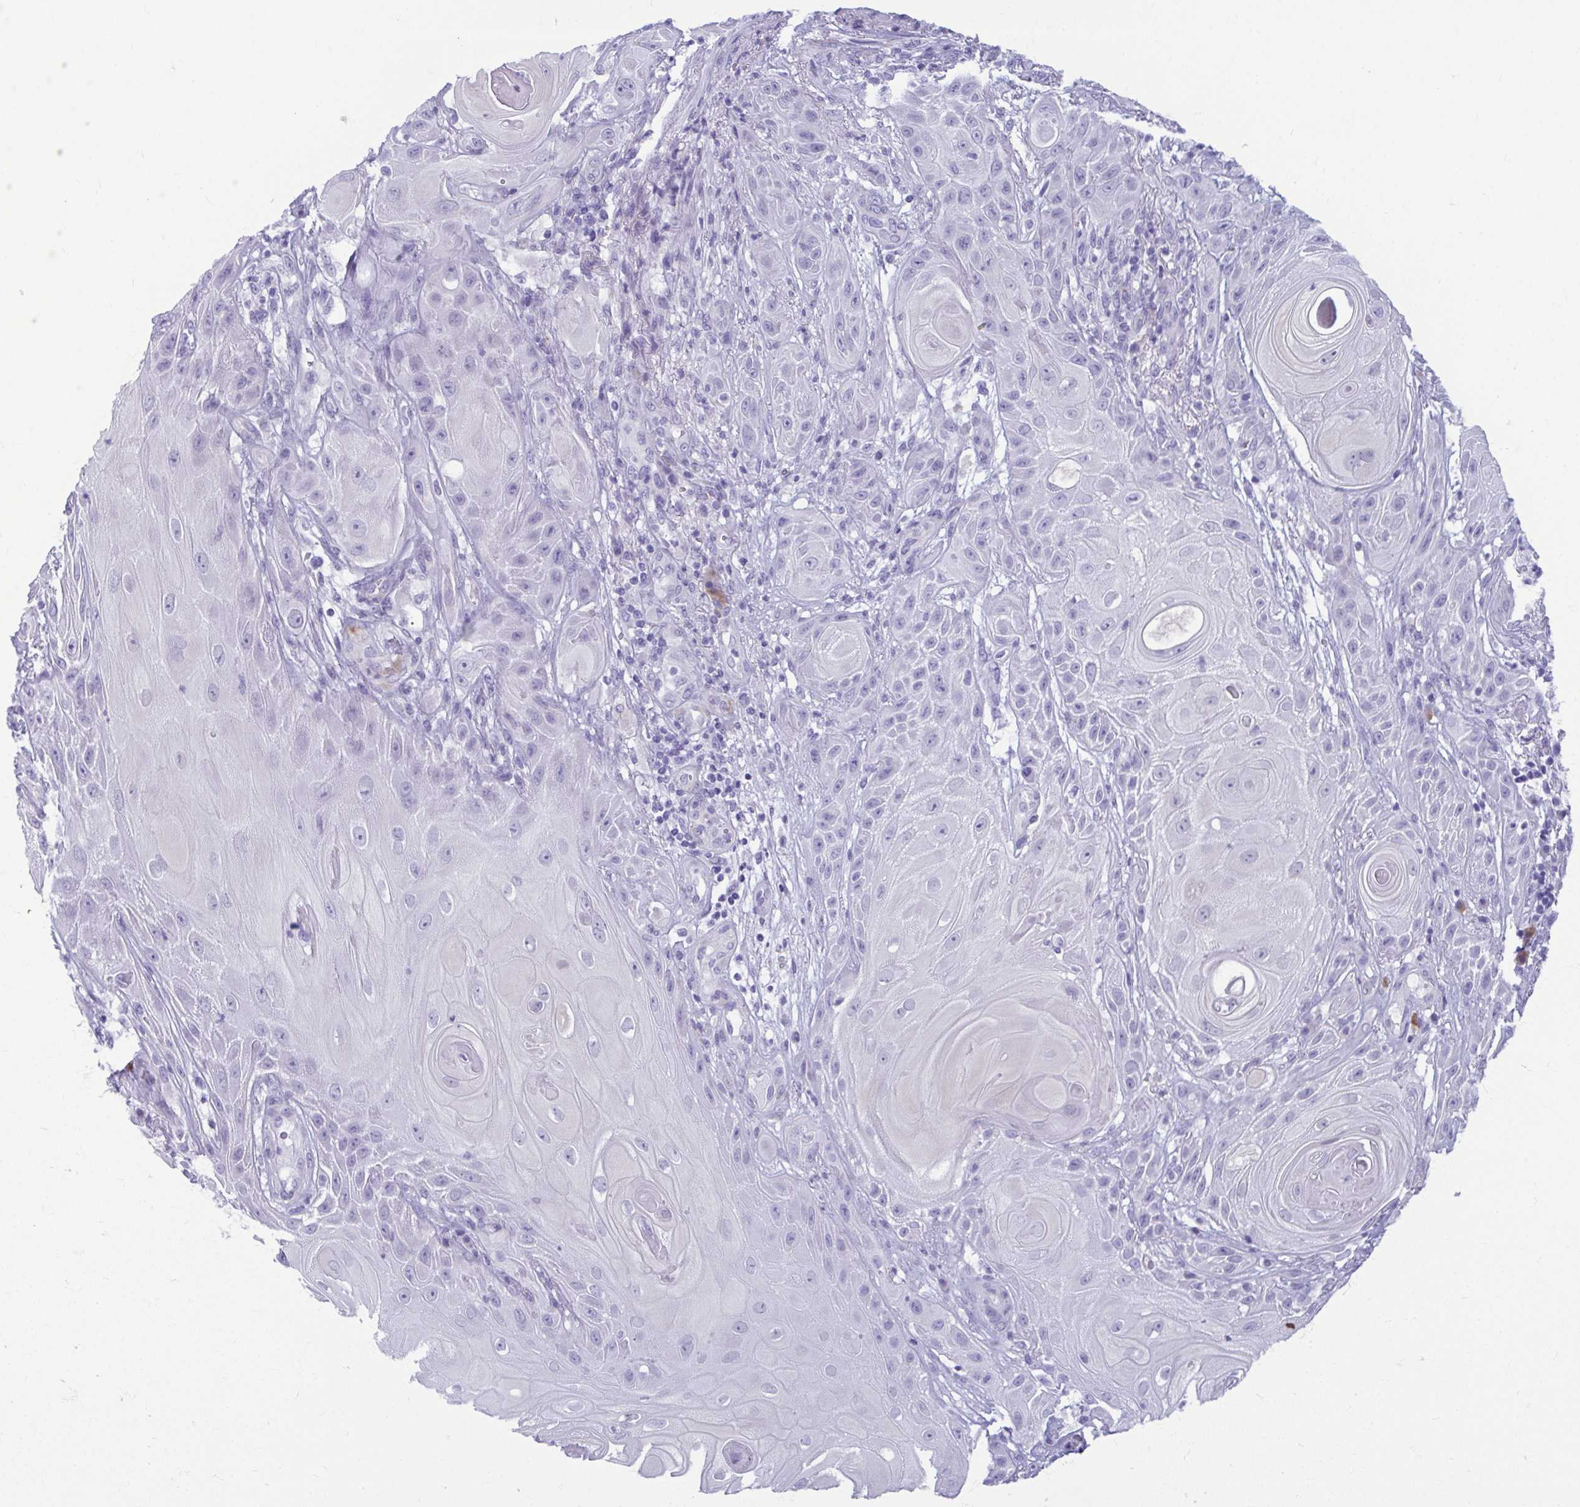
{"staining": {"intensity": "negative", "quantity": "none", "location": "none"}, "tissue": "skin cancer", "cell_type": "Tumor cells", "image_type": "cancer", "snomed": [{"axis": "morphology", "description": "Squamous cell carcinoma, NOS"}, {"axis": "topography", "description": "Skin"}], "caption": "This histopathology image is of skin cancer (squamous cell carcinoma) stained with immunohistochemistry (IHC) to label a protein in brown with the nuclei are counter-stained blue. There is no positivity in tumor cells.", "gene": "SERPINI1", "patient": {"sex": "male", "age": 62}}